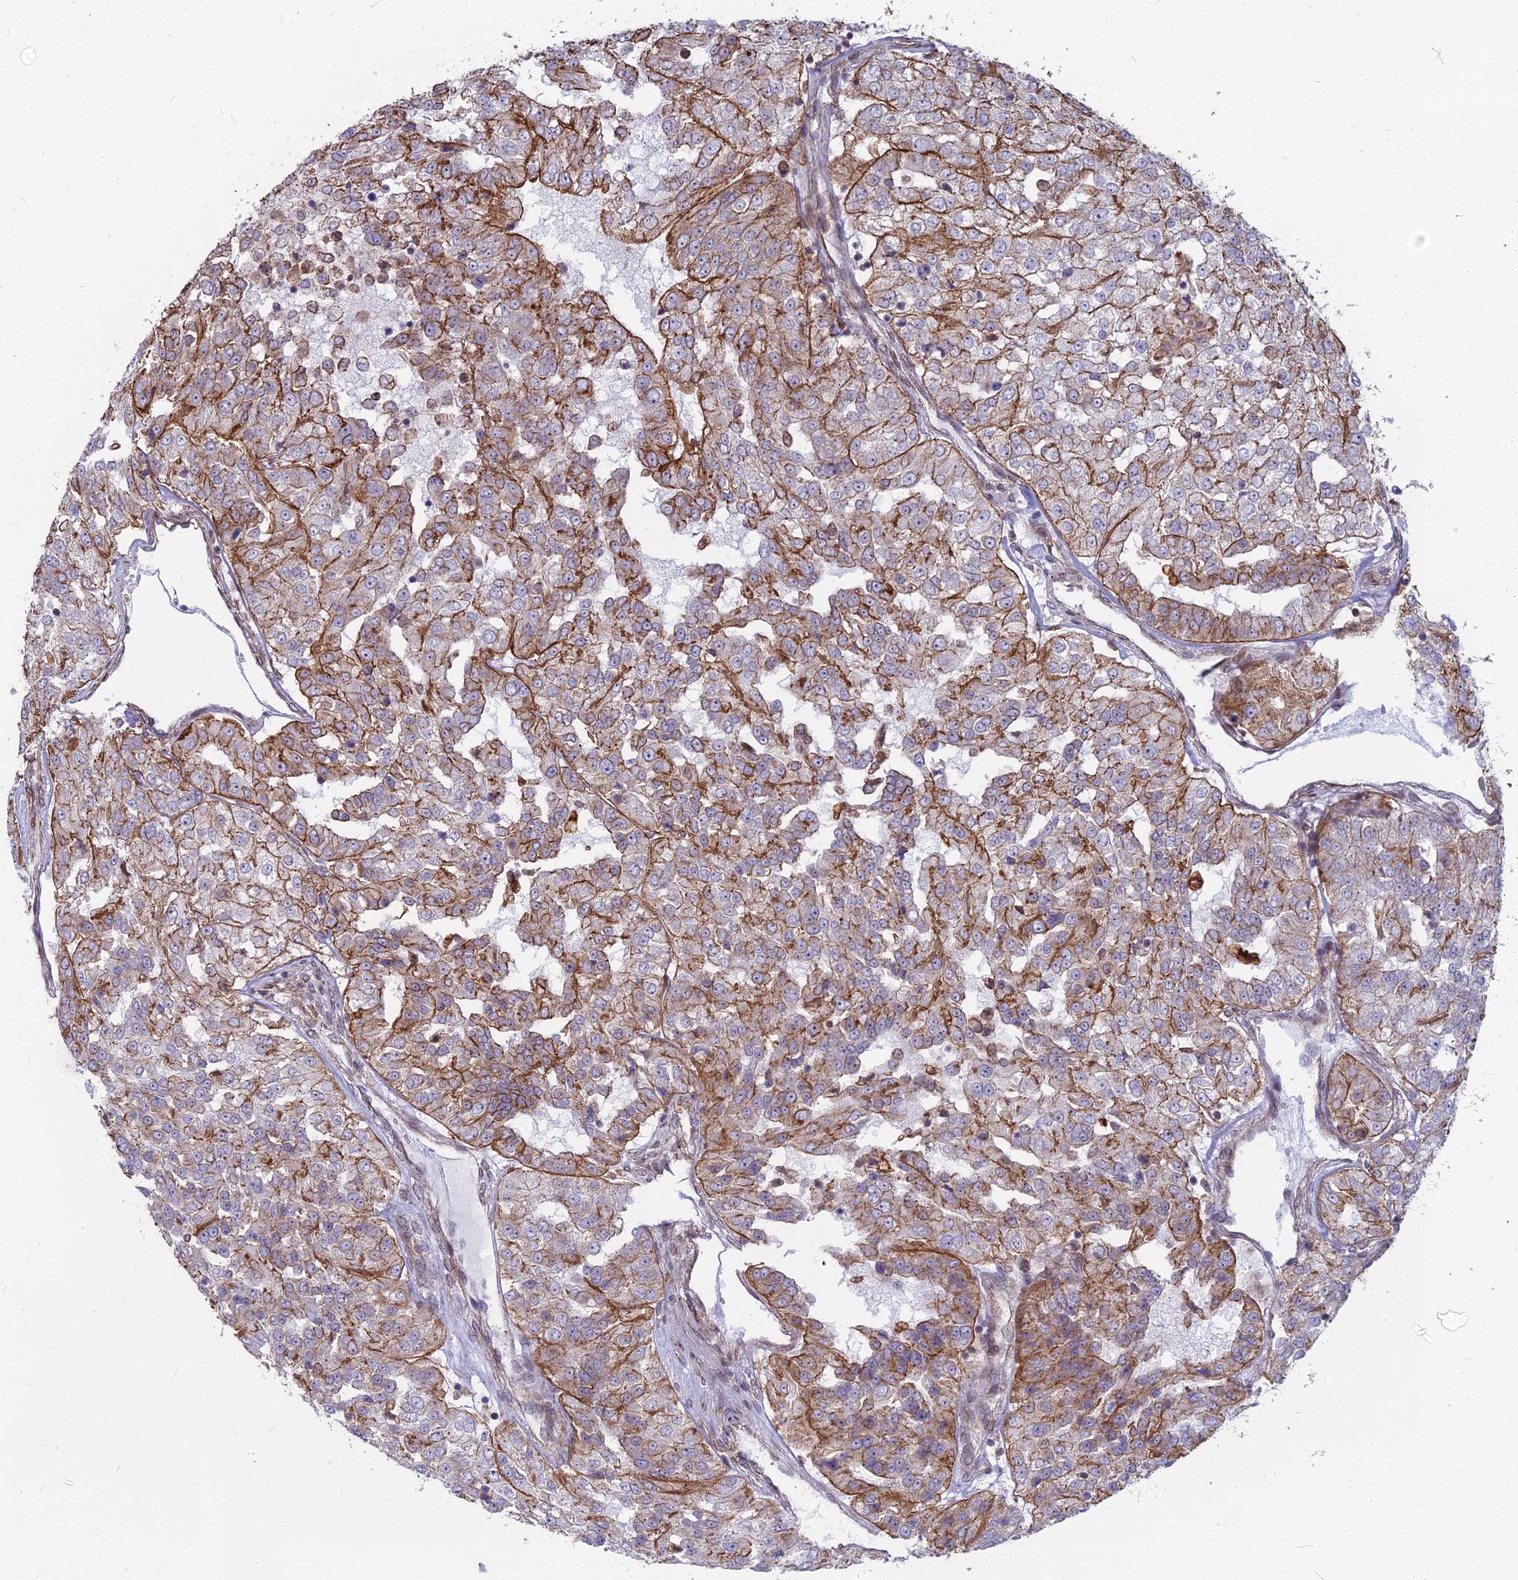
{"staining": {"intensity": "moderate", "quantity": "<25%", "location": "cytoplasmic/membranous"}, "tissue": "renal cancer", "cell_type": "Tumor cells", "image_type": "cancer", "snomed": [{"axis": "morphology", "description": "Adenocarcinoma, NOS"}, {"axis": "topography", "description": "Kidney"}], "caption": "Moderate cytoplasmic/membranous protein staining is present in approximately <25% of tumor cells in renal cancer (adenocarcinoma).", "gene": "YJU2", "patient": {"sex": "female", "age": 63}}